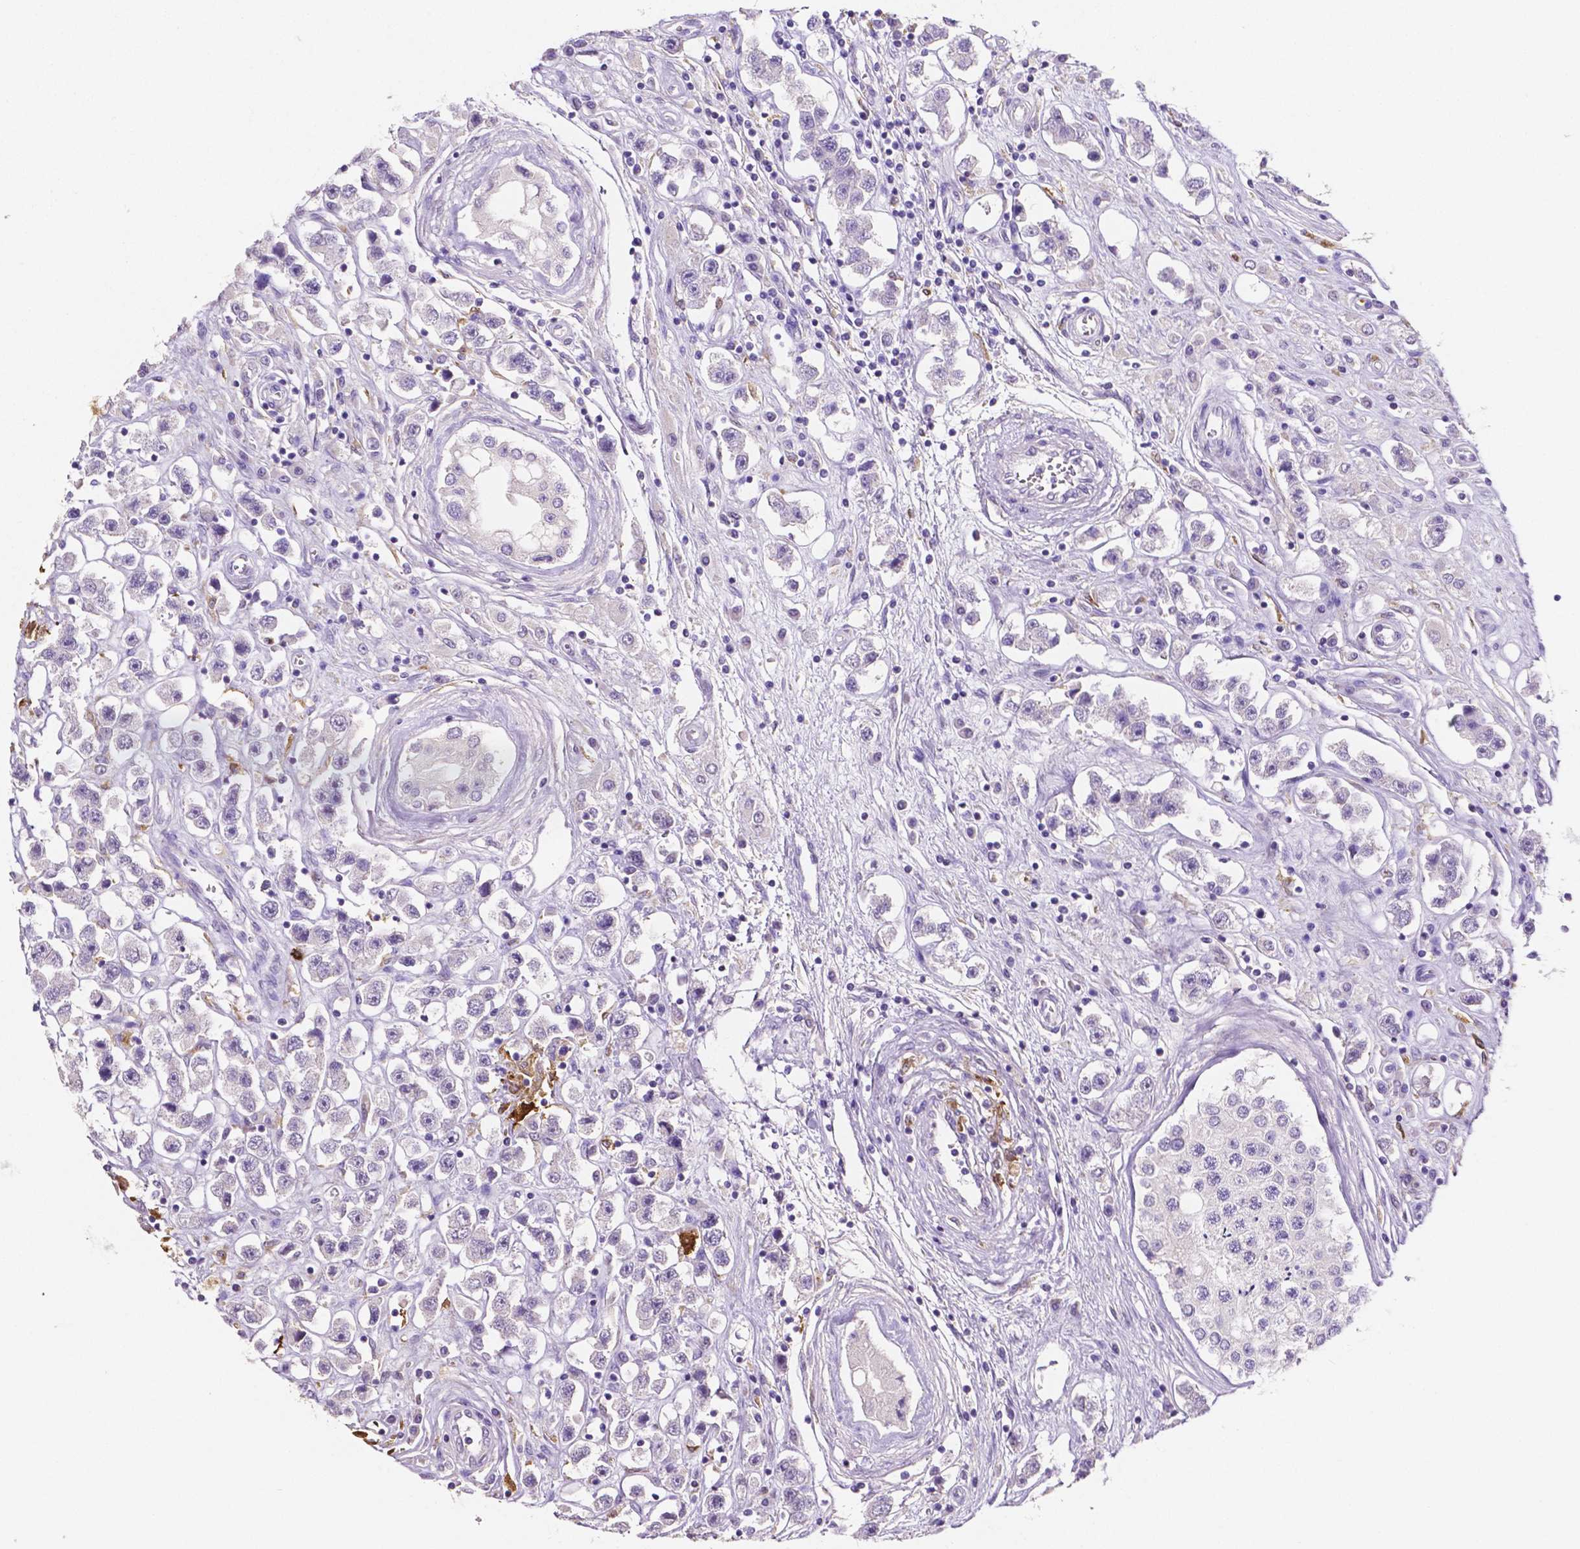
{"staining": {"intensity": "negative", "quantity": "none", "location": "none"}, "tissue": "testis cancer", "cell_type": "Tumor cells", "image_type": "cancer", "snomed": [{"axis": "morphology", "description": "Seminoma, NOS"}, {"axis": "topography", "description": "Testis"}], "caption": "The micrograph shows no staining of tumor cells in testis cancer.", "gene": "MMP9", "patient": {"sex": "male", "age": 45}}